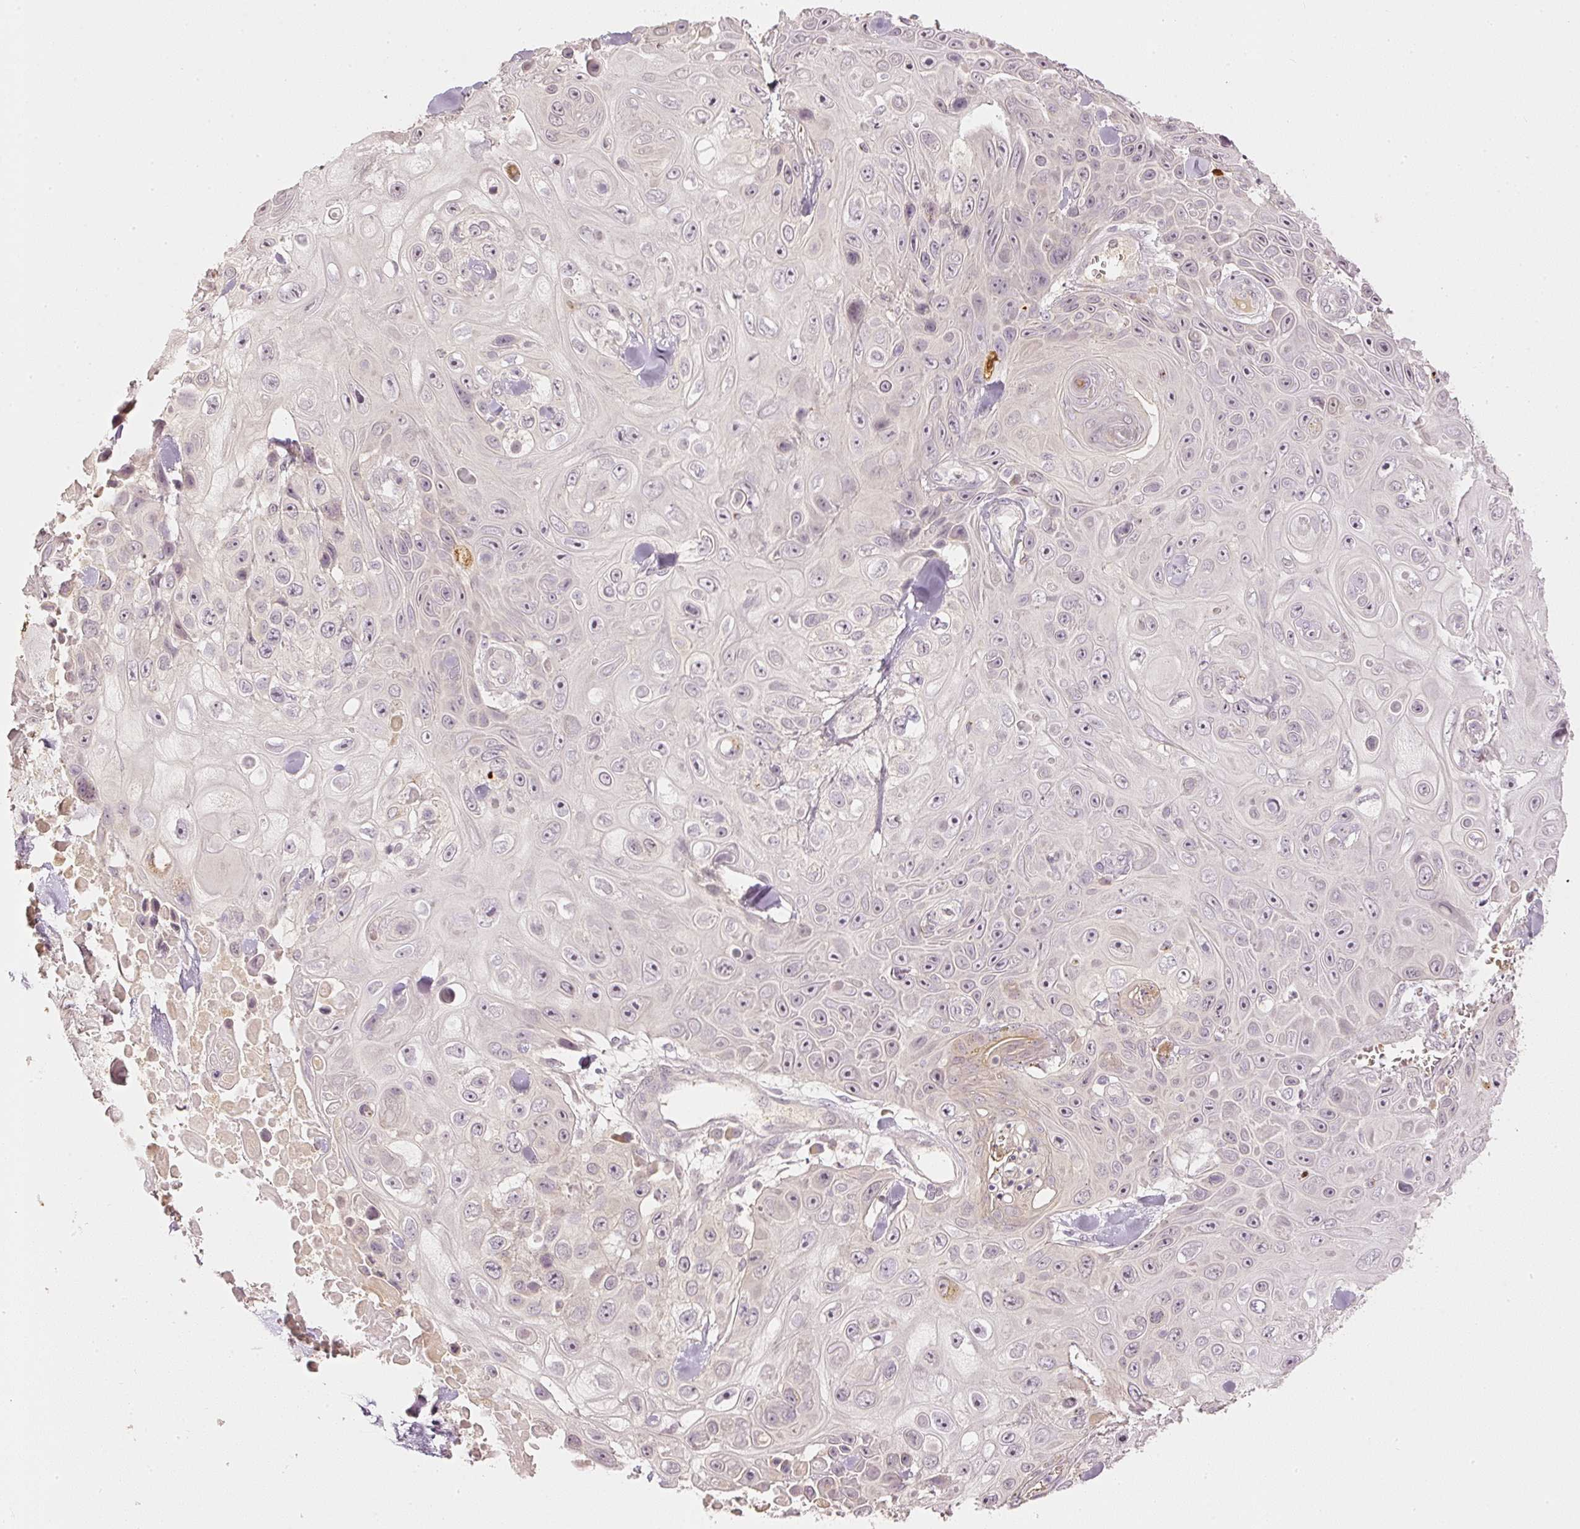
{"staining": {"intensity": "weak", "quantity": "25%-75%", "location": "nuclear"}, "tissue": "skin cancer", "cell_type": "Tumor cells", "image_type": "cancer", "snomed": [{"axis": "morphology", "description": "Squamous cell carcinoma, NOS"}, {"axis": "topography", "description": "Skin"}], "caption": "The image displays a brown stain indicating the presence of a protein in the nuclear of tumor cells in skin squamous cell carcinoma.", "gene": "GZMA", "patient": {"sex": "male", "age": 82}}